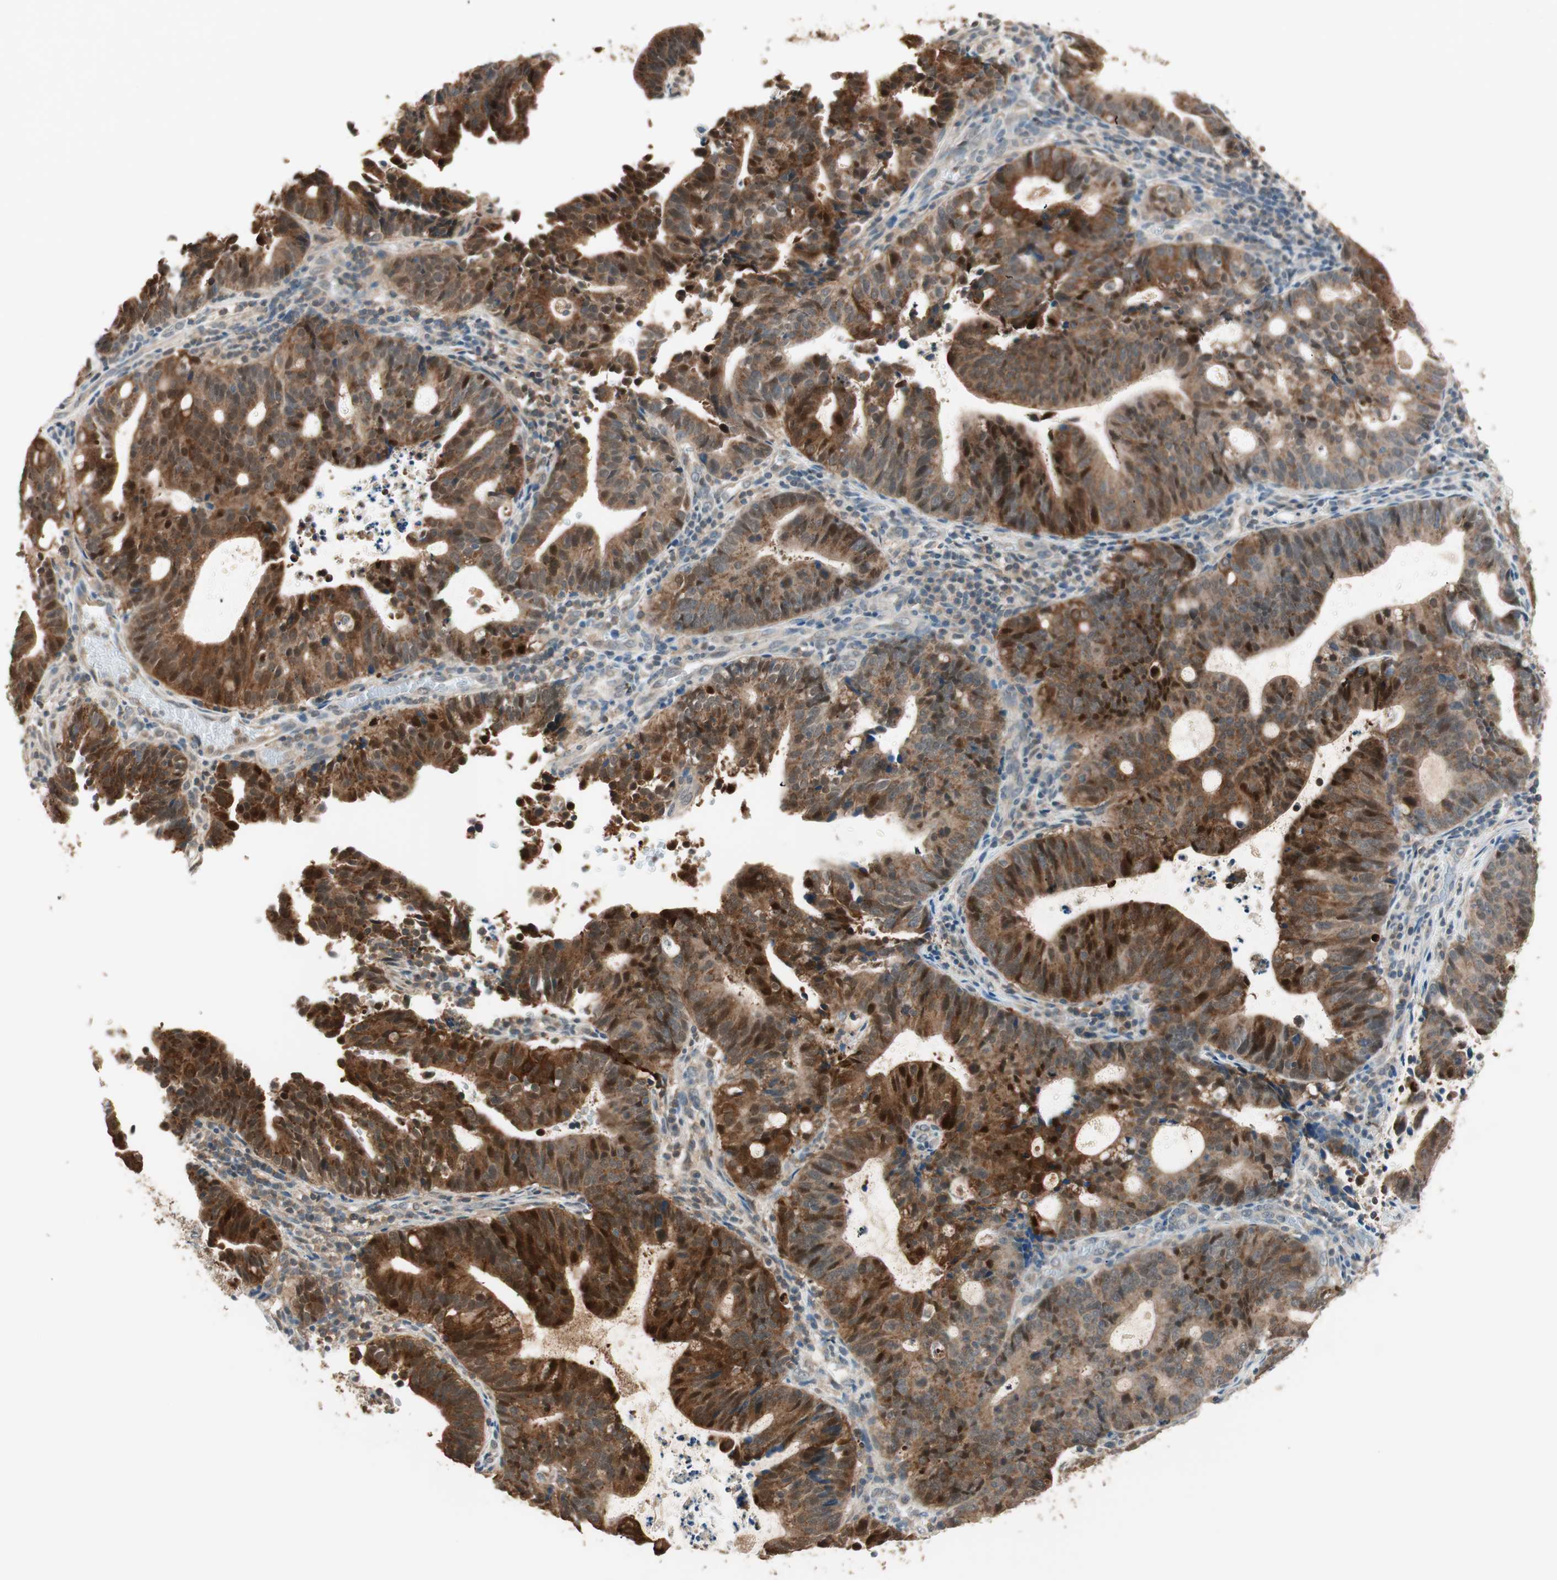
{"staining": {"intensity": "strong", "quantity": ">75%", "location": "cytoplasmic/membranous,nuclear"}, "tissue": "endometrial cancer", "cell_type": "Tumor cells", "image_type": "cancer", "snomed": [{"axis": "morphology", "description": "Adenocarcinoma, NOS"}, {"axis": "topography", "description": "Uterus"}], "caption": "Immunohistochemical staining of endometrial adenocarcinoma demonstrates high levels of strong cytoplasmic/membranous and nuclear staining in about >75% of tumor cells. (DAB (3,3'-diaminobenzidine) = brown stain, brightfield microscopy at high magnification).", "gene": "TRIM21", "patient": {"sex": "female", "age": 83}}